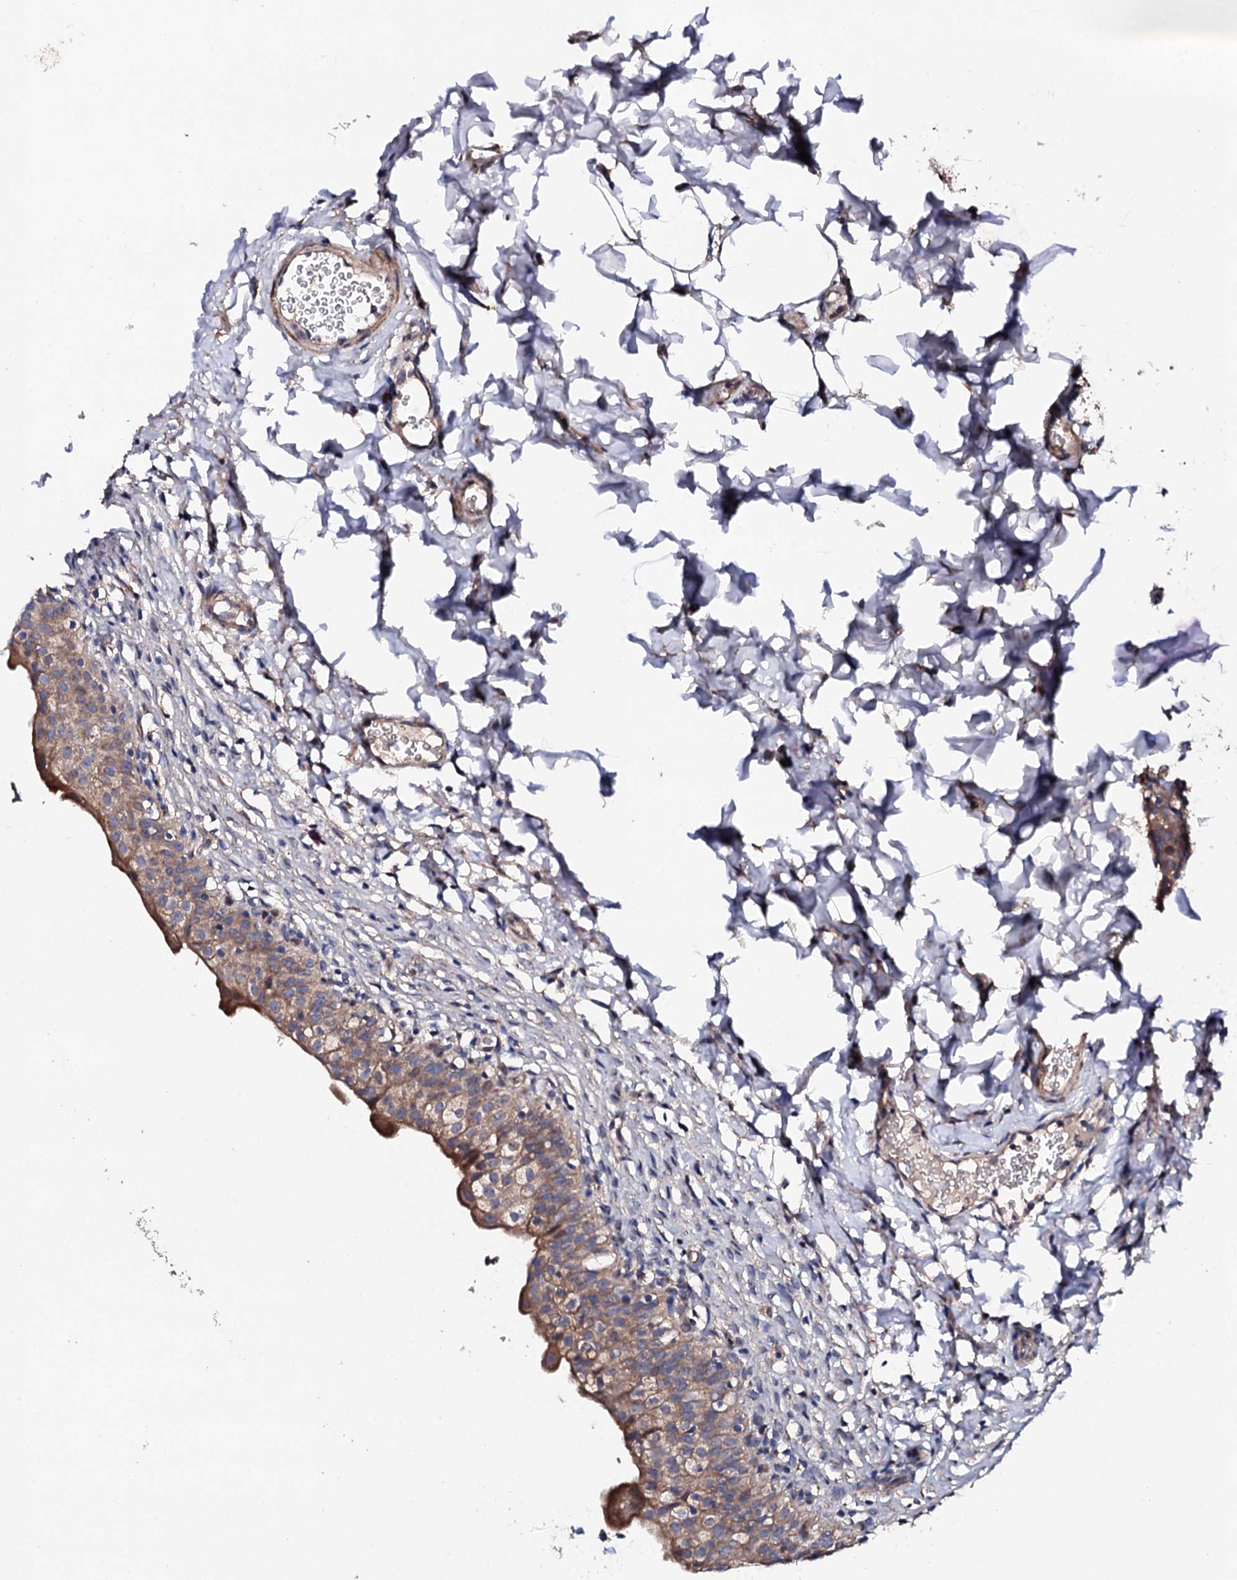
{"staining": {"intensity": "moderate", "quantity": "25%-75%", "location": "cytoplasmic/membranous"}, "tissue": "urinary bladder", "cell_type": "Urothelial cells", "image_type": "normal", "snomed": [{"axis": "morphology", "description": "Normal tissue, NOS"}, {"axis": "topography", "description": "Urinary bladder"}], "caption": "Immunohistochemical staining of normal human urinary bladder displays moderate cytoplasmic/membranous protein expression in approximately 25%-75% of urothelial cells.", "gene": "LIPT2", "patient": {"sex": "male", "age": 55}}